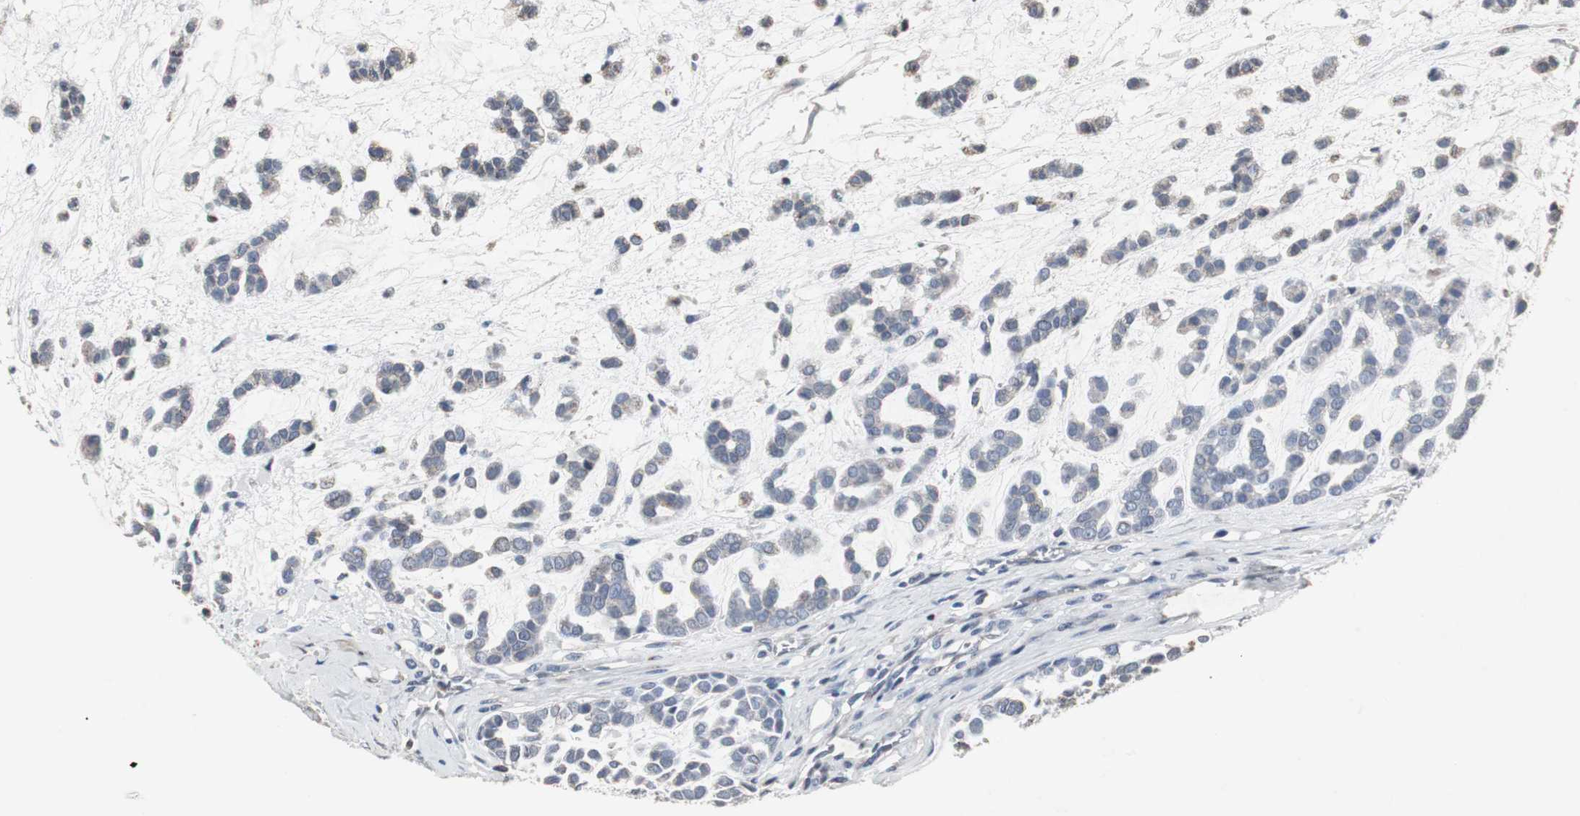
{"staining": {"intensity": "negative", "quantity": "none", "location": "none"}, "tissue": "head and neck cancer", "cell_type": "Tumor cells", "image_type": "cancer", "snomed": [{"axis": "morphology", "description": "Adenocarcinoma, NOS"}, {"axis": "morphology", "description": "Adenoma, NOS"}, {"axis": "topography", "description": "Head-Neck"}], "caption": "Tumor cells are negative for brown protein staining in adenocarcinoma (head and neck). Nuclei are stained in blue.", "gene": "ACAA1", "patient": {"sex": "female", "age": 55}}